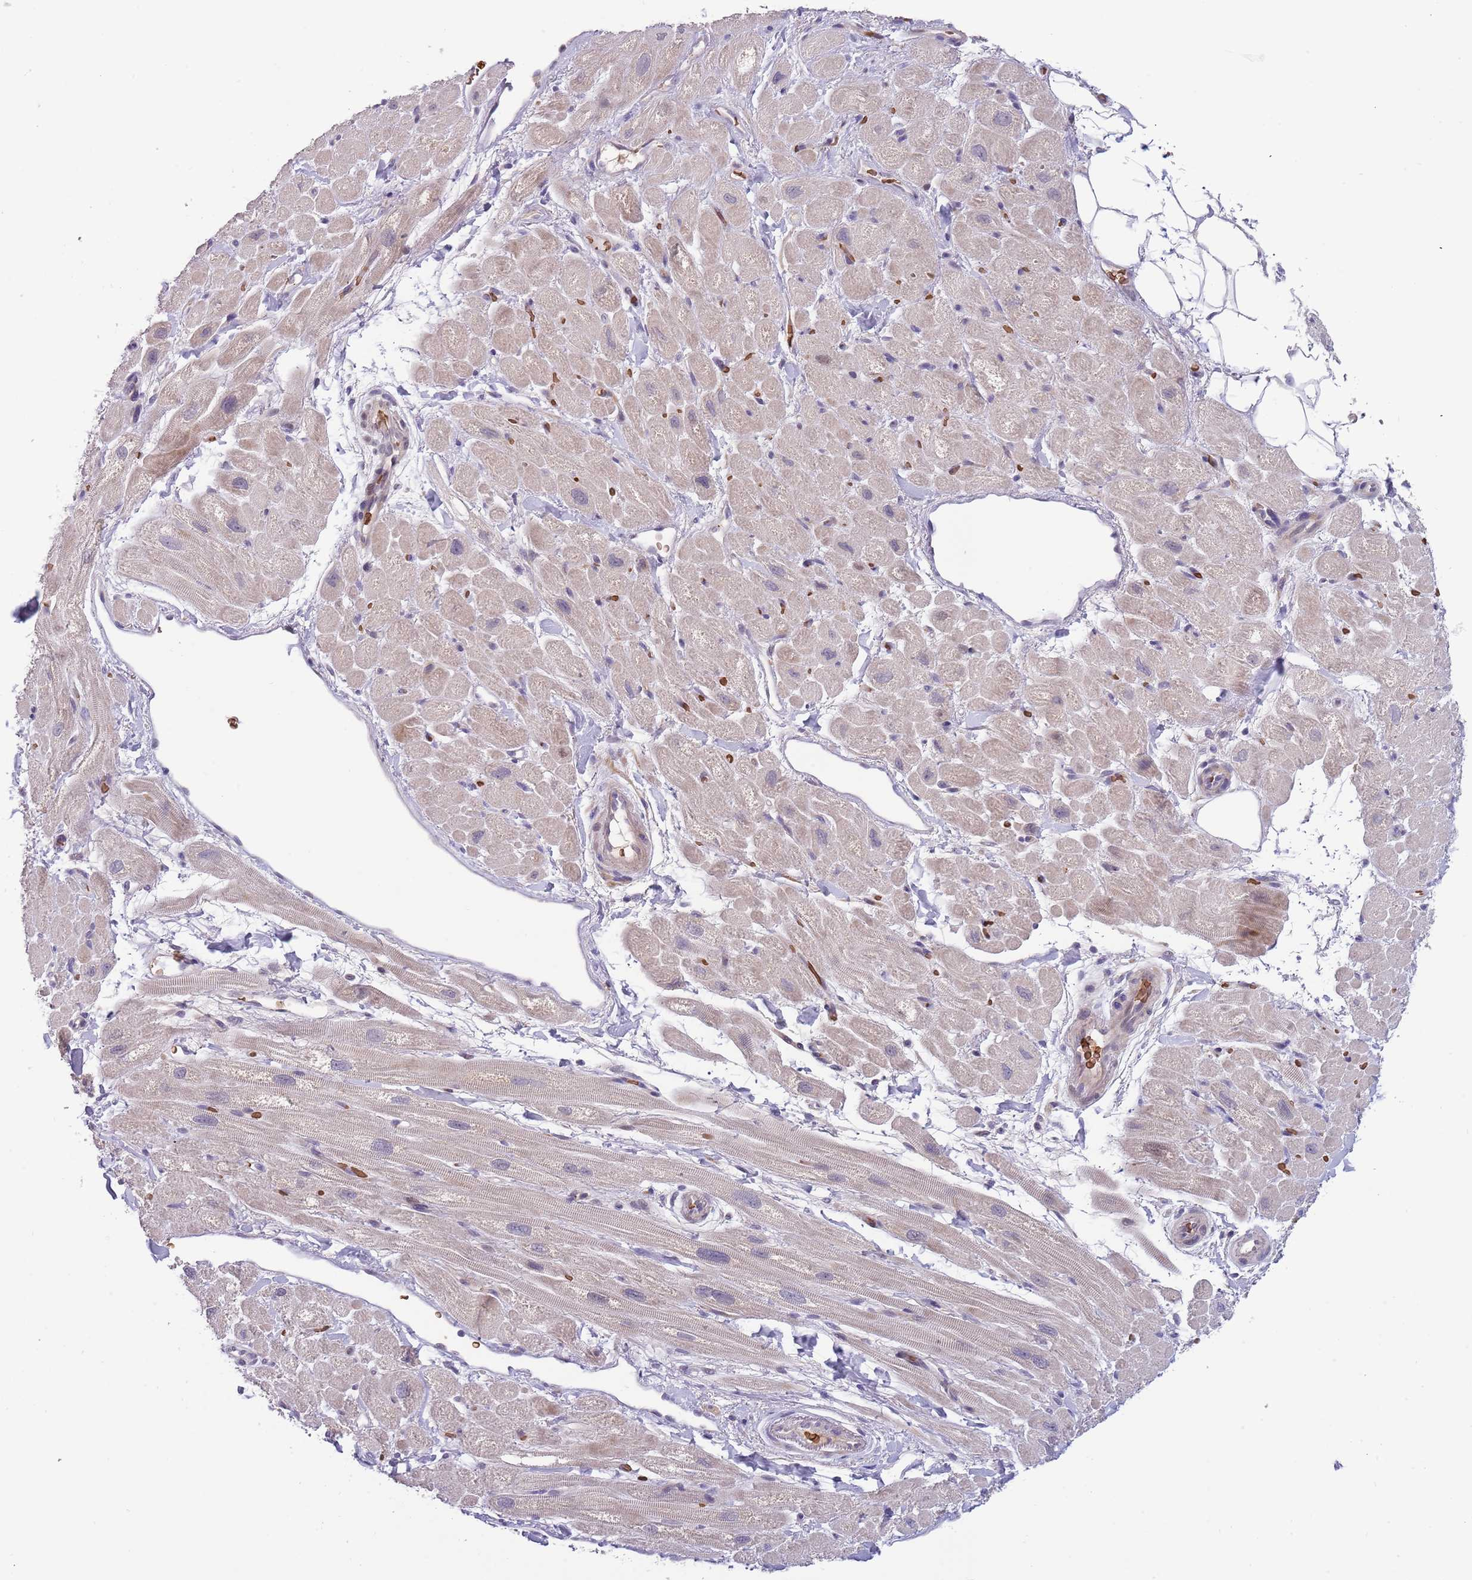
{"staining": {"intensity": "moderate", "quantity": "25%-75%", "location": "cytoplasmic/membranous"}, "tissue": "heart muscle", "cell_type": "Cardiomyocytes", "image_type": "normal", "snomed": [{"axis": "morphology", "description": "Normal tissue, NOS"}, {"axis": "topography", "description": "Heart"}], "caption": "Immunohistochemistry (IHC) of unremarkable heart muscle reveals medium levels of moderate cytoplasmic/membranous expression in about 25%-75% of cardiomyocytes.", "gene": "LYPD6B", "patient": {"sex": "male", "age": 65}}